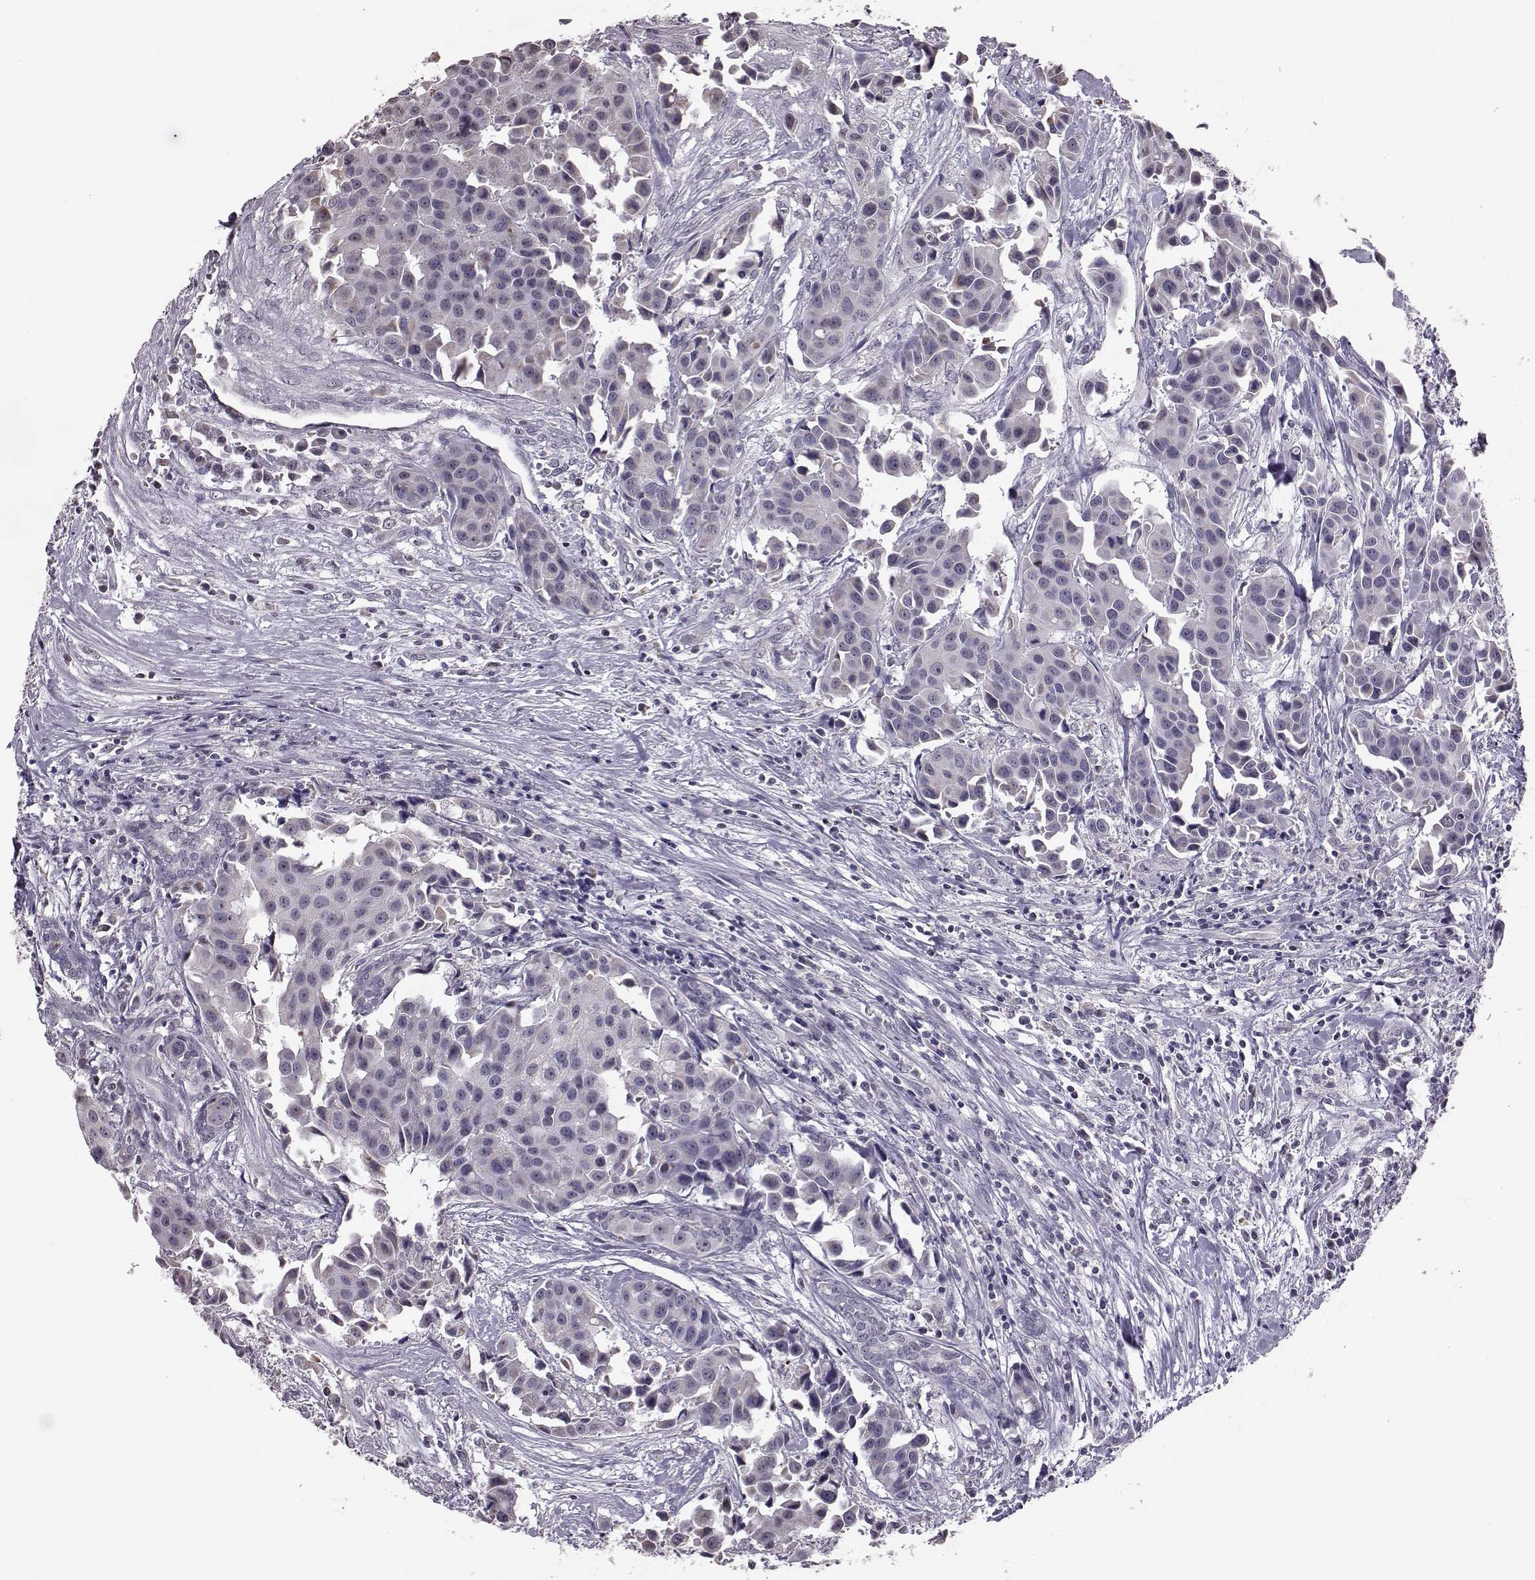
{"staining": {"intensity": "negative", "quantity": "none", "location": "none"}, "tissue": "head and neck cancer", "cell_type": "Tumor cells", "image_type": "cancer", "snomed": [{"axis": "morphology", "description": "Adenocarcinoma, NOS"}, {"axis": "topography", "description": "Head-Neck"}], "caption": "An image of head and neck adenocarcinoma stained for a protein exhibits no brown staining in tumor cells. Brightfield microscopy of immunohistochemistry (IHC) stained with DAB (3,3'-diaminobenzidine) (brown) and hematoxylin (blue), captured at high magnification.", "gene": "ALDH3A1", "patient": {"sex": "male", "age": 76}}